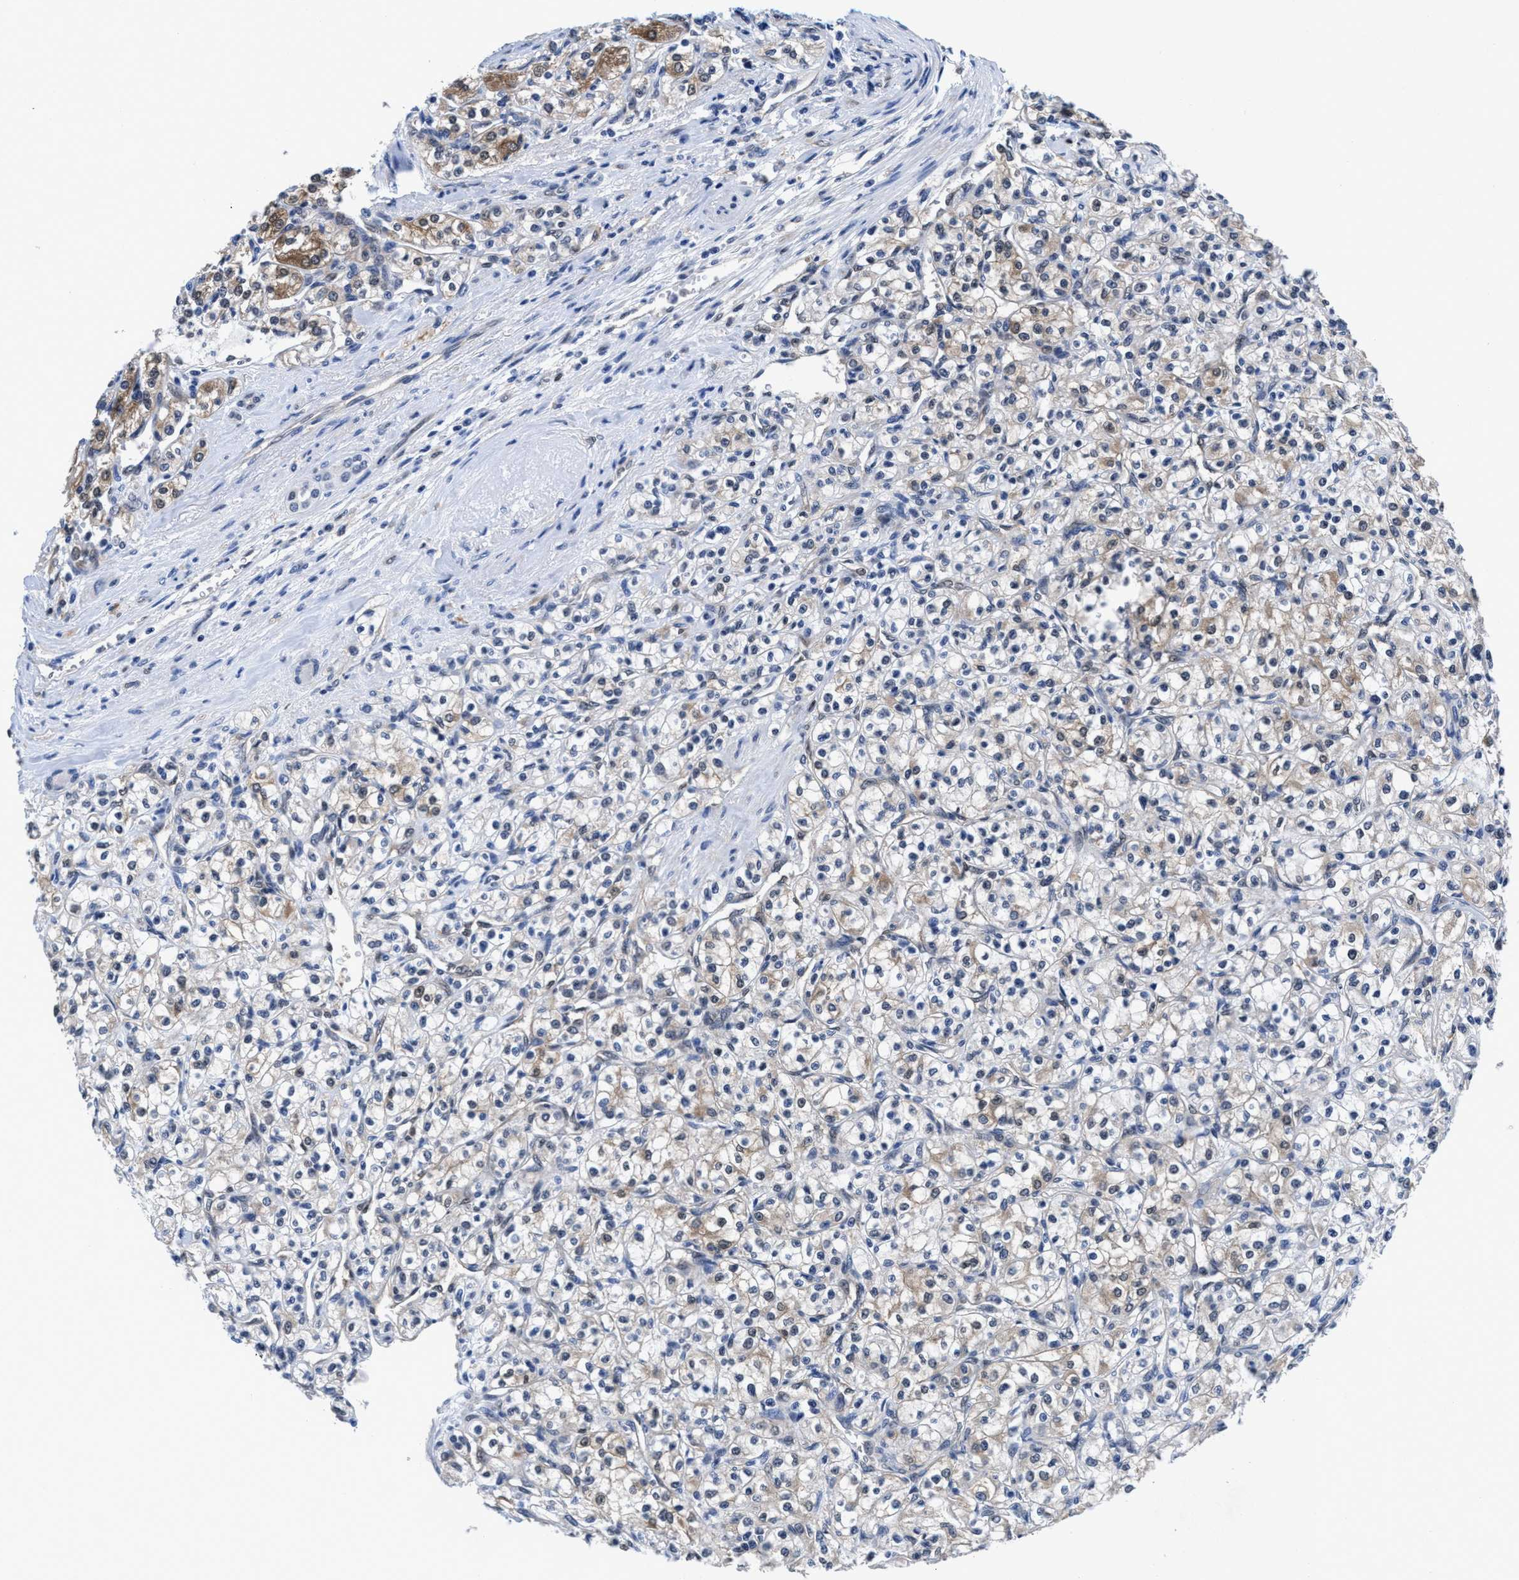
{"staining": {"intensity": "moderate", "quantity": "<25%", "location": "cytoplasmic/membranous"}, "tissue": "renal cancer", "cell_type": "Tumor cells", "image_type": "cancer", "snomed": [{"axis": "morphology", "description": "Adenocarcinoma, NOS"}, {"axis": "topography", "description": "Kidney"}], "caption": "Protein expression analysis of human renal cancer reveals moderate cytoplasmic/membranous positivity in approximately <25% of tumor cells.", "gene": "ACLY", "patient": {"sex": "male", "age": 77}}